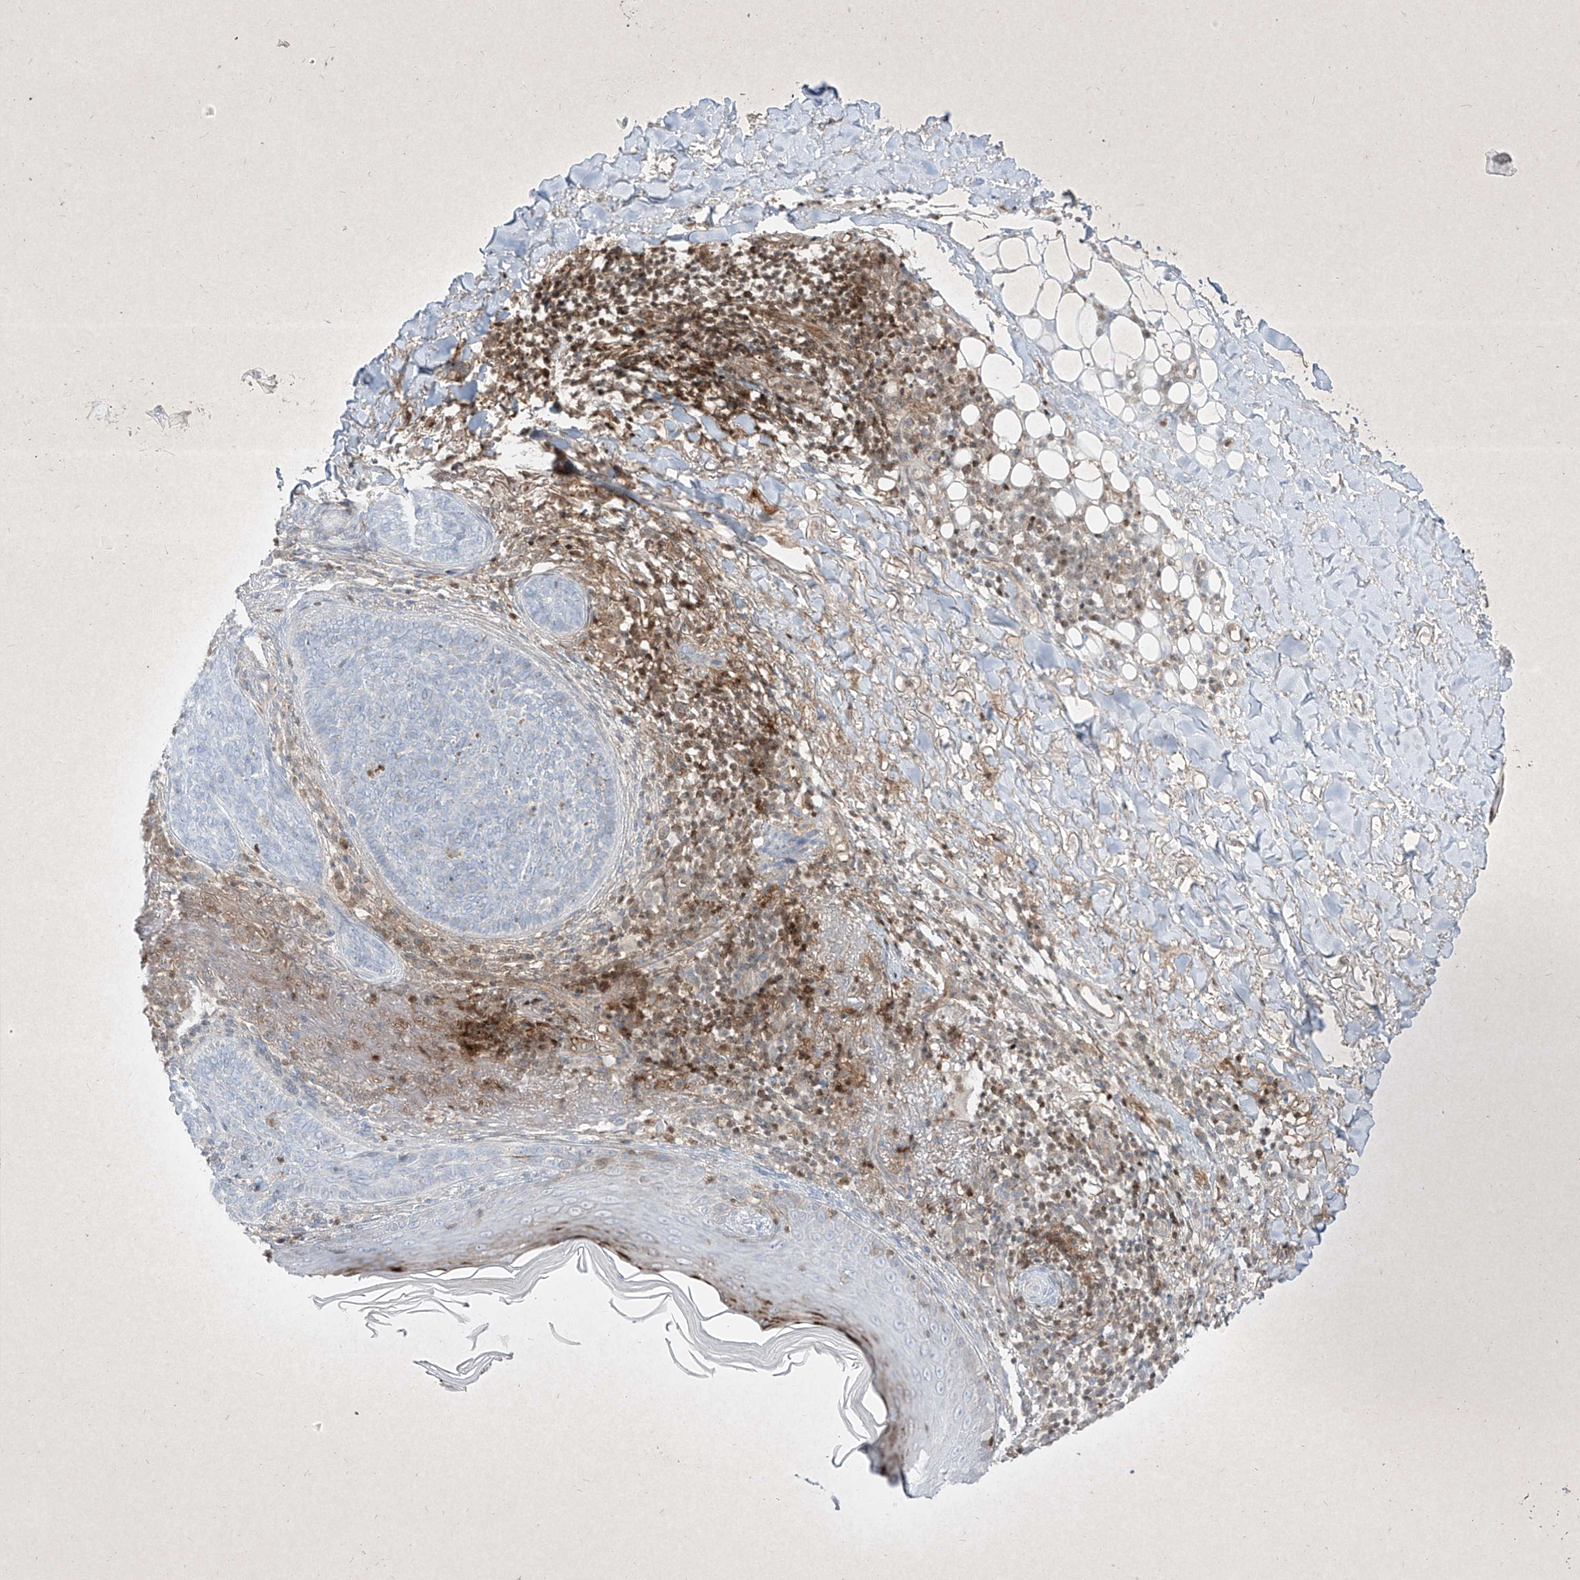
{"staining": {"intensity": "negative", "quantity": "none", "location": "none"}, "tissue": "skin cancer", "cell_type": "Tumor cells", "image_type": "cancer", "snomed": [{"axis": "morphology", "description": "Basal cell carcinoma"}, {"axis": "topography", "description": "Skin"}], "caption": "High magnification brightfield microscopy of skin cancer stained with DAB (3,3'-diaminobenzidine) (brown) and counterstained with hematoxylin (blue): tumor cells show no significant positivity.", "gene": "PSMB10", "patient": {"sex": "male", "age": 85}}